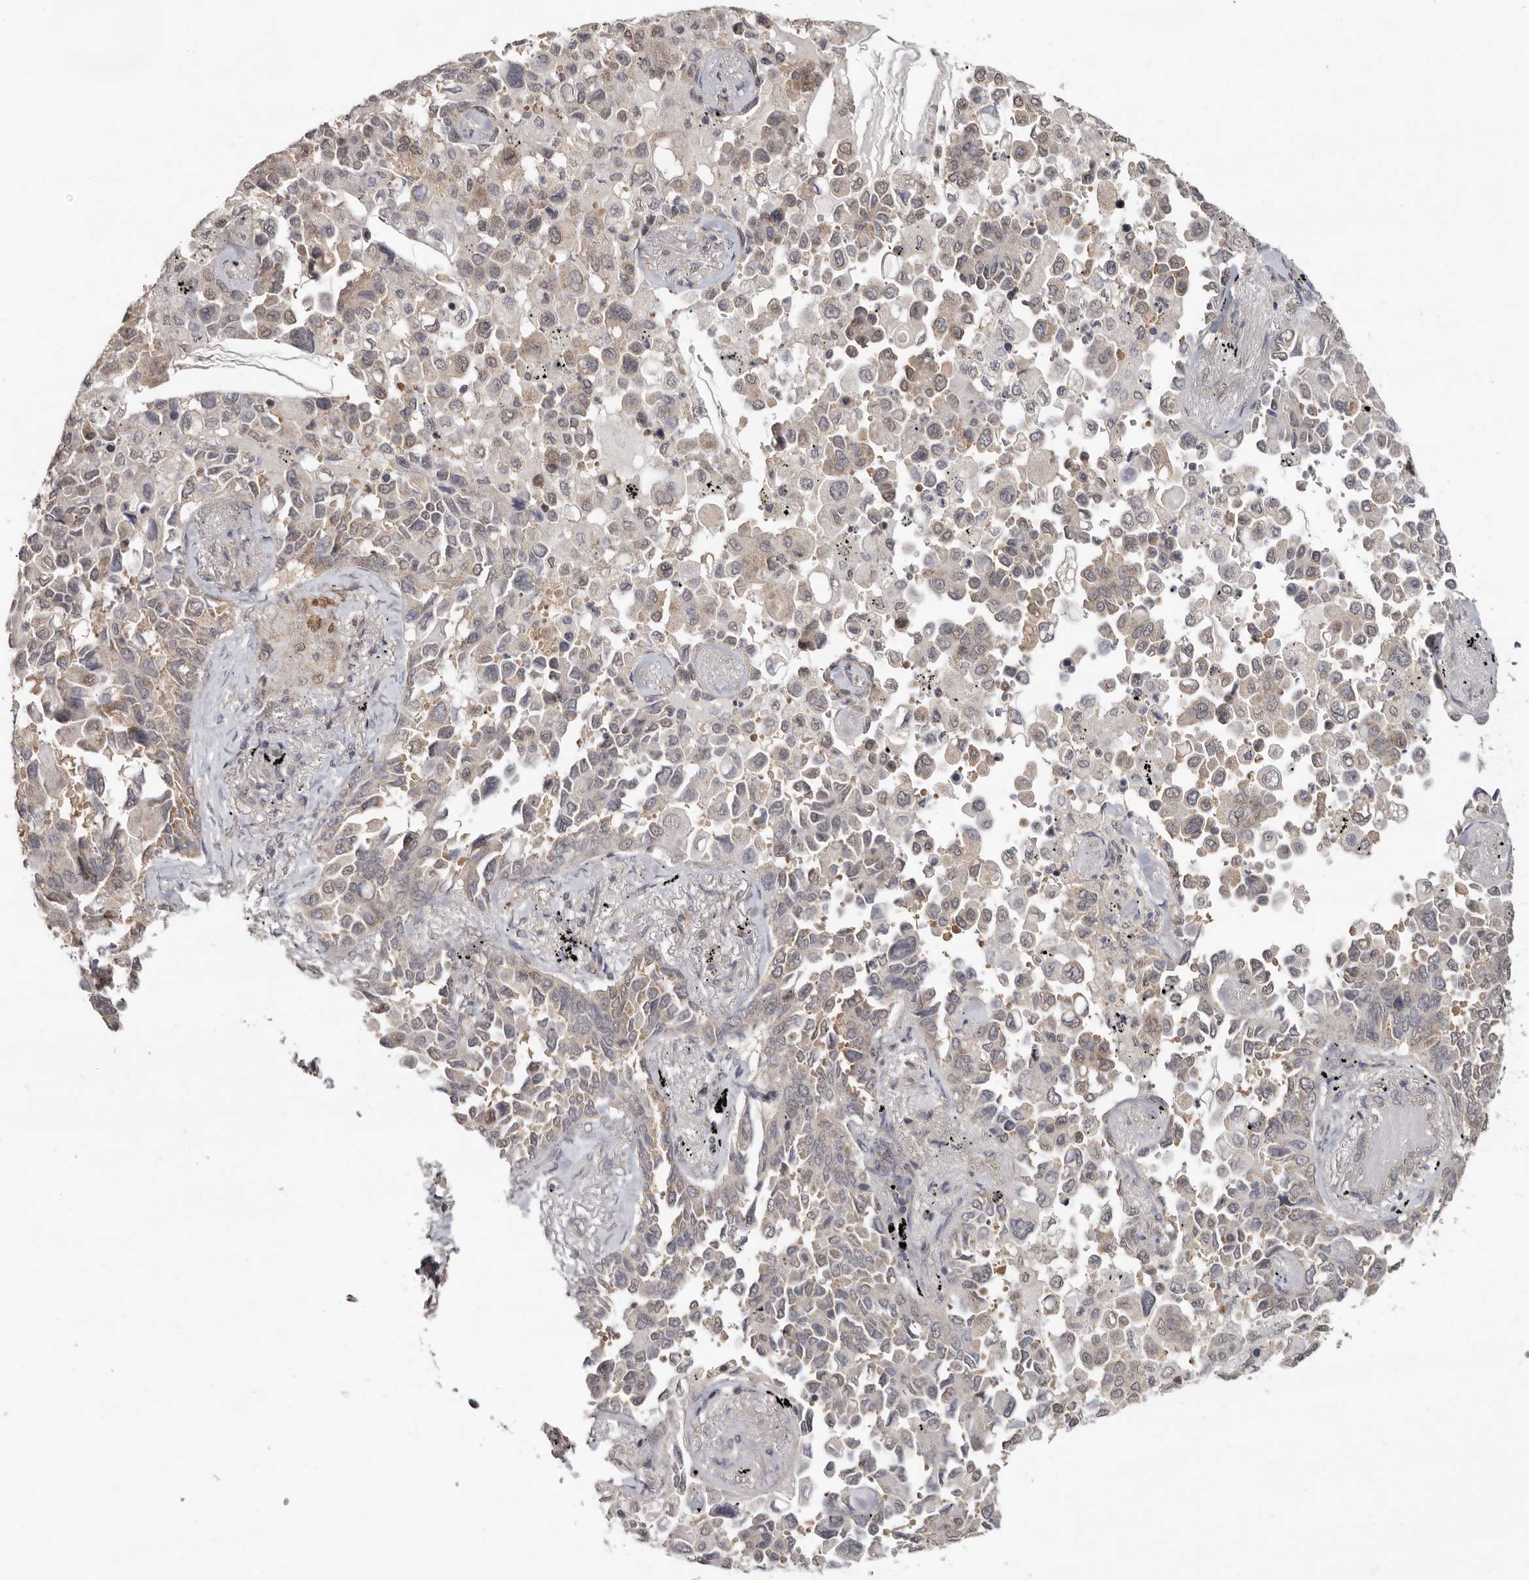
{"staining": {"intensity": "weak", "quantity": "25%-75%", "location": "cytoplasmic/membranous"}, "tissue": "lung cancer", "cell_type": "Tumor cells", "image_type": "cancer", "snomed": [{"axis": "morphology", "description": "Adenocarcinoma, NOS"}, {"axis": "topography", "description": "Lung"}], "caption": "This micrograph reveals immunohistochemistry (IHC) staining of human lung cancer, with low weak cytoplasmic/membranous expression in approximately 25%-75% of tumor cells.", "gene": "LINGO2", "patient": {"sex": "female", "age": 67}}